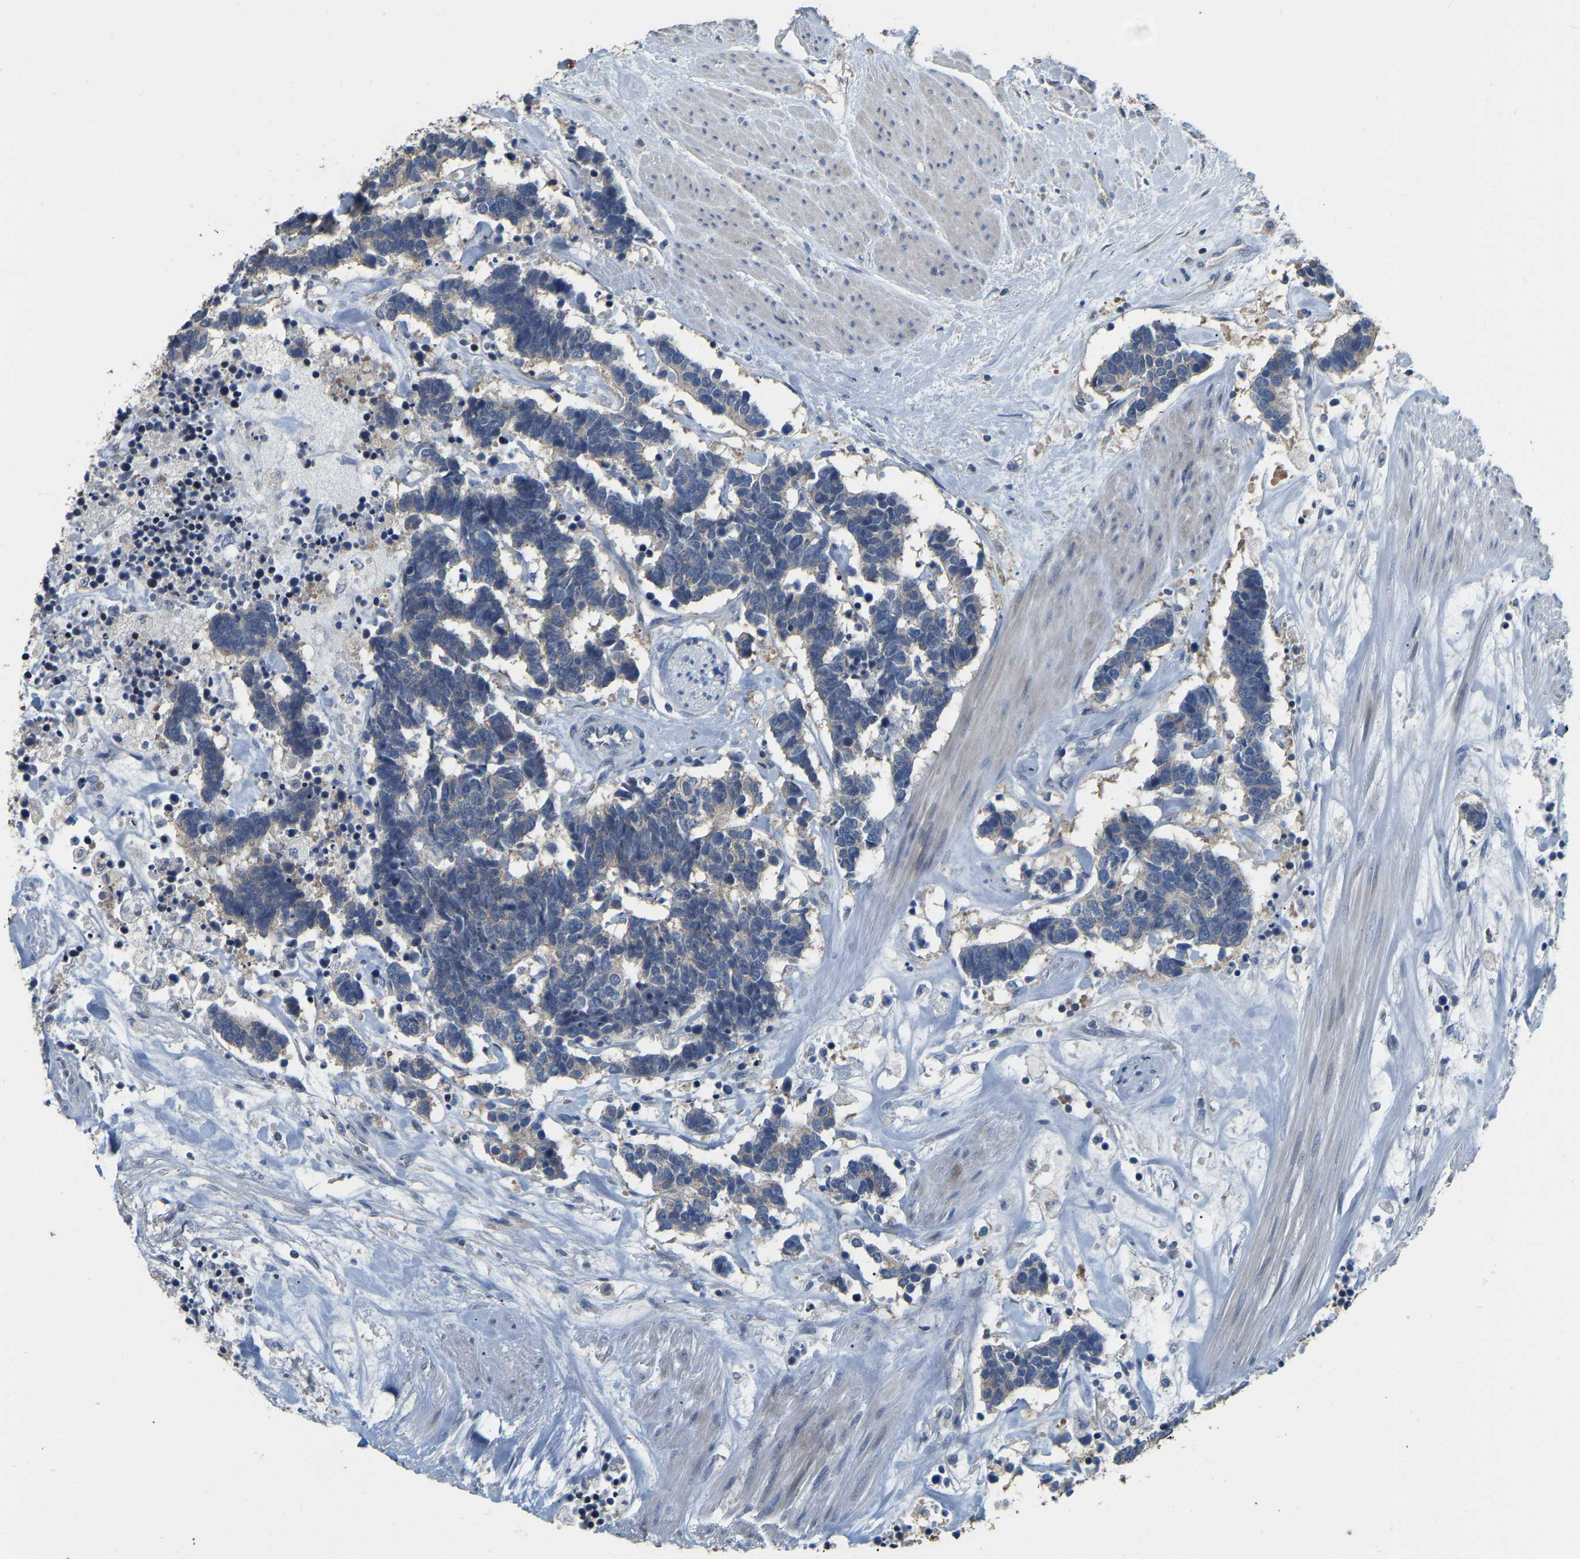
{"staining": {"intensity": "negative", "quantity": "none", "location": "none"}, "tissue": "carcinoid", "cell_type": "Tumor cells", "image_type": "cancer", "snomed": [{"axis": "morphology", "description": "Carcinoma, NOS"}, {"axis": "morphology", "description": "Carcinoid, malignant, NOS"}, {"axis": "topography", "description": "Urinary bladder"}], "caption": "Carcinoid was stained to show a protein in brown. There is no significant expression in tumor cells.", "gene": "CFAP298", "patient": {"sex": "male", "age": 57}}